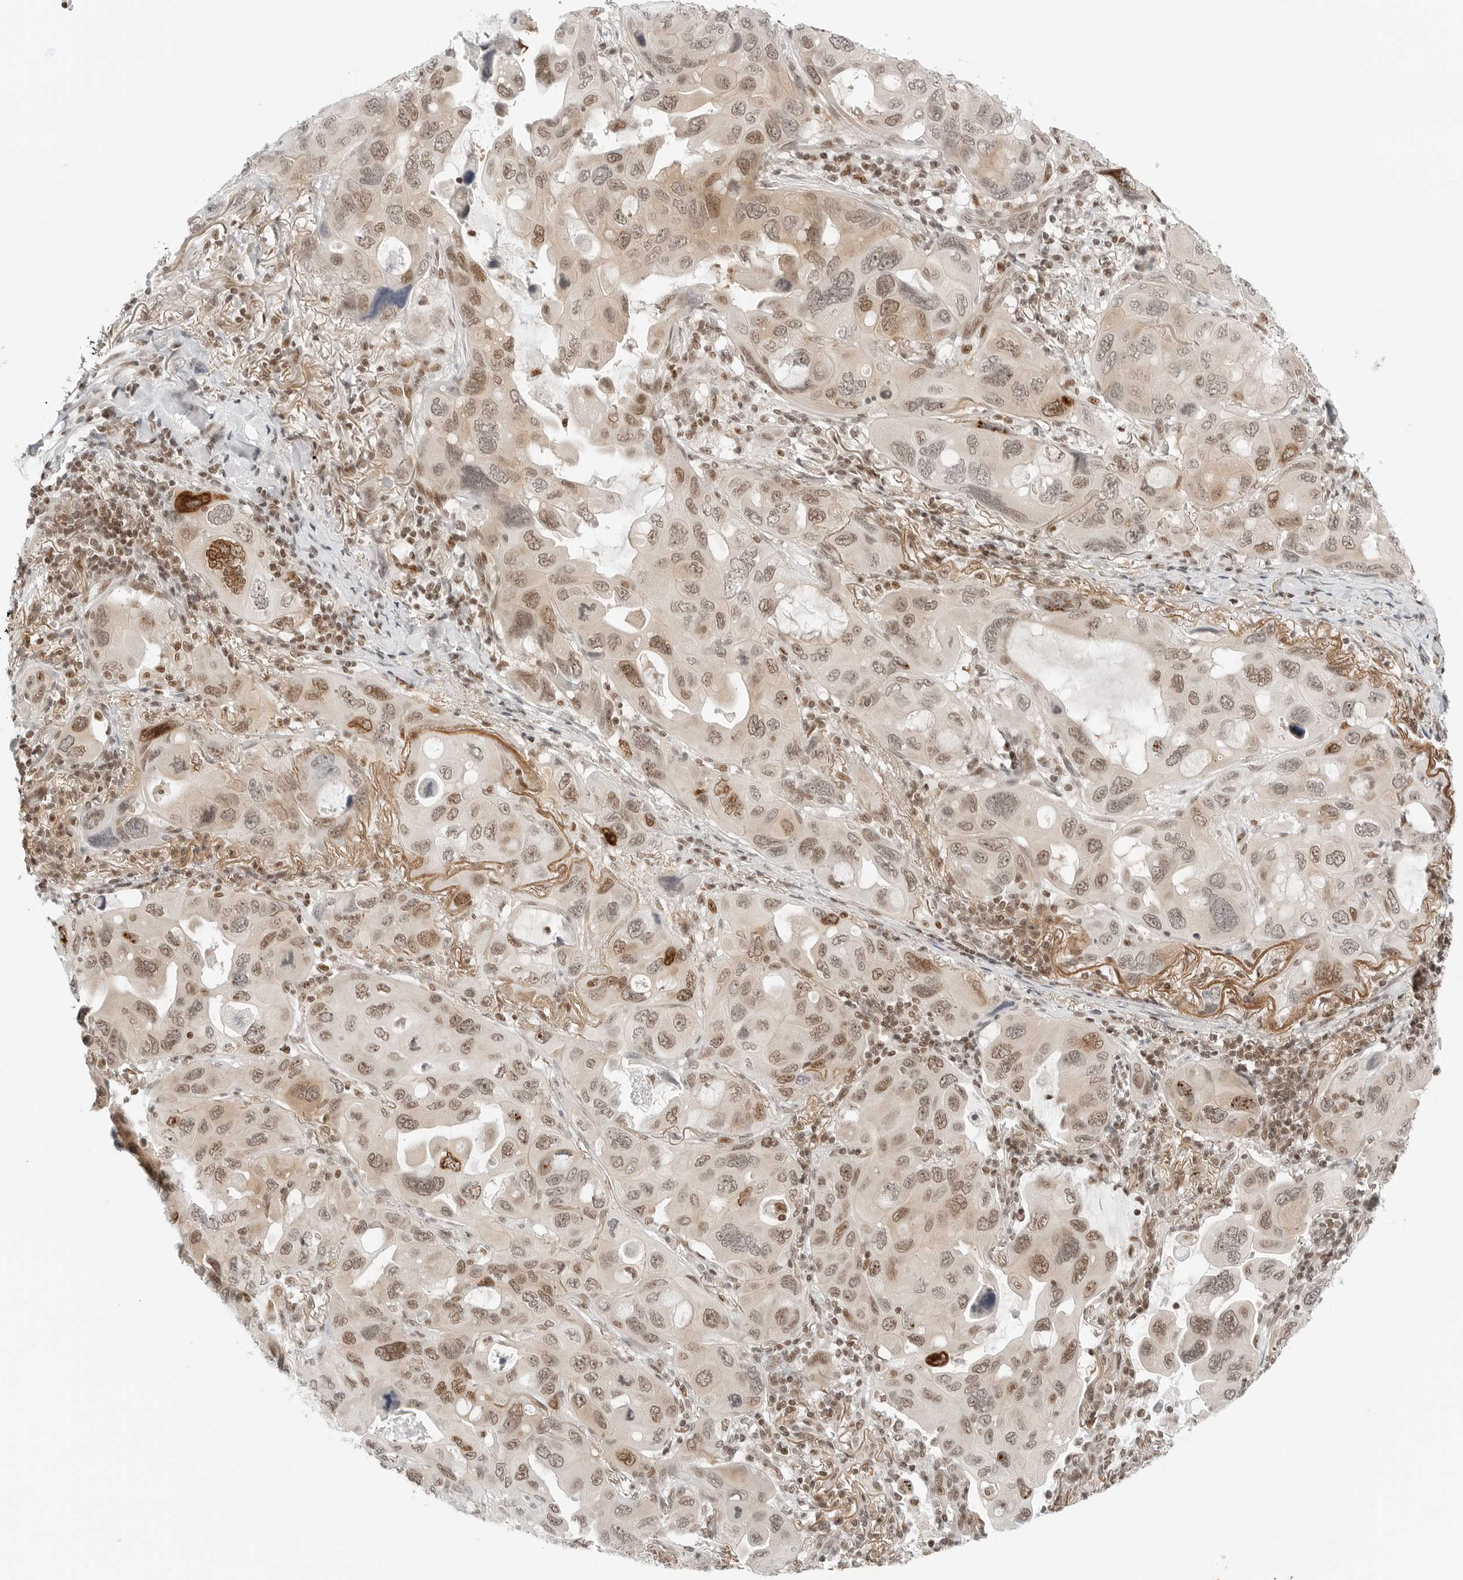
{"staining": {"intensity": "moderate", "quantity": ">75%", "location": "nuclear"}, "tissue": "lung cancer", "cell_type": "Tumor cells", "image_type": "cancer", "snomed": [{"axis": "morphology", "description": "Squamous cell carcinoma, NOS"}, {"axis": "topography", "description": "Lung"}], "caption": "Lung cancer tissue shows moderate nuclear positivity in approximately >75% of tumor cells, visualized by immunohistochemistry.", "gene": "CRTC2", "patient": {"sex": "female", "age": 73}}